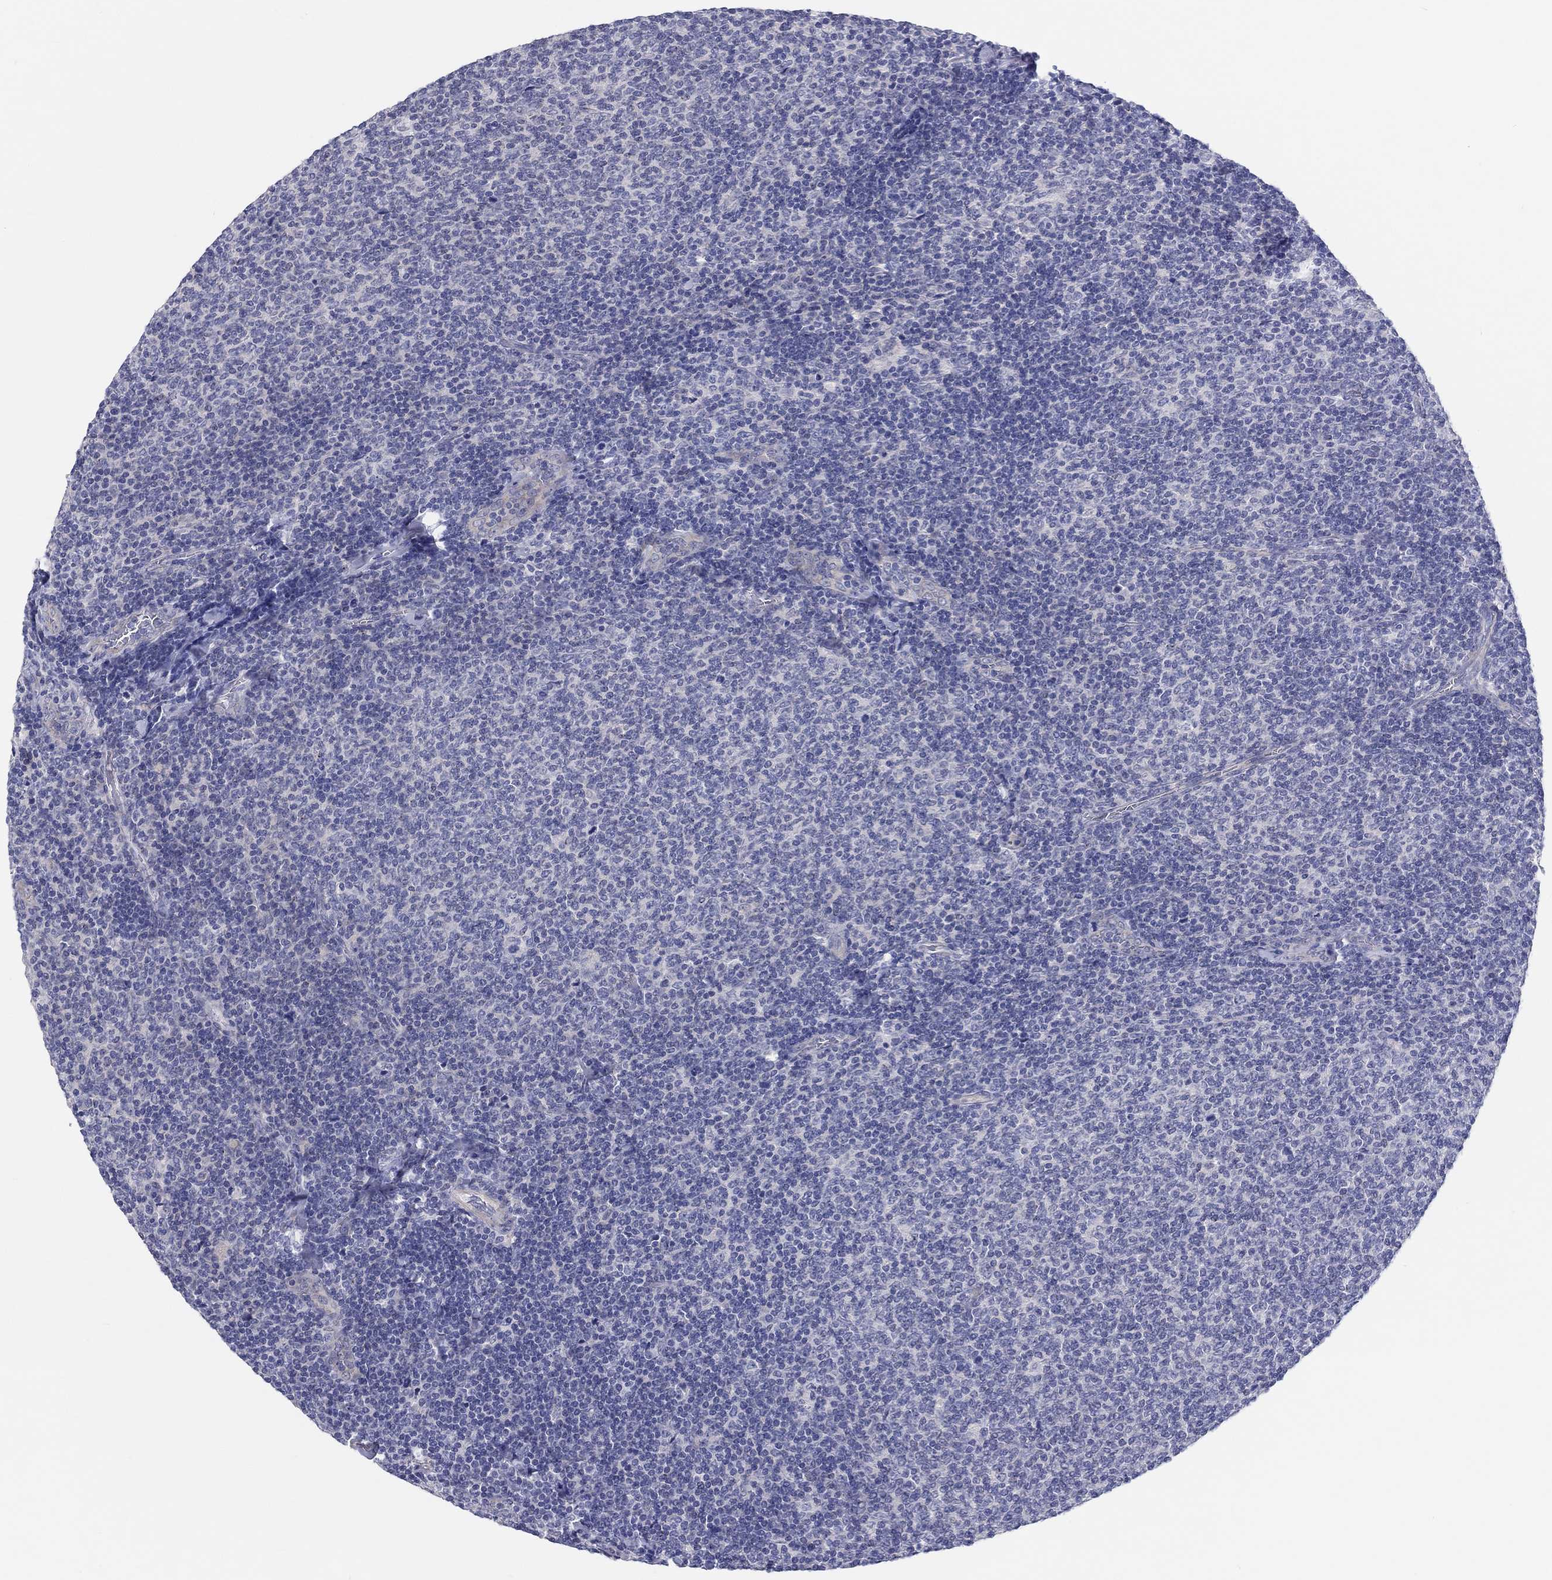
{"staining": {"intensity": "negative", "quantity": "none", "location": "none"}, "tissue": "lymphoma", "cell_type": "Tumor cells", "image_type": "cancer", "snomed": [{"axis": "morphology", "description": "Malignant lymphoma, non-Hodgkin's type, Low grade"}, {"axis": "topography", "description": "Lymph node"}], "caption": "DAB (3,3'-diaminobenzidine) immunohistochemical staining of human lymphoma exhibits no significant staining in tumor cells.", "gene": "CRYGD", "patient": {"sex": "male", "age": 52}}